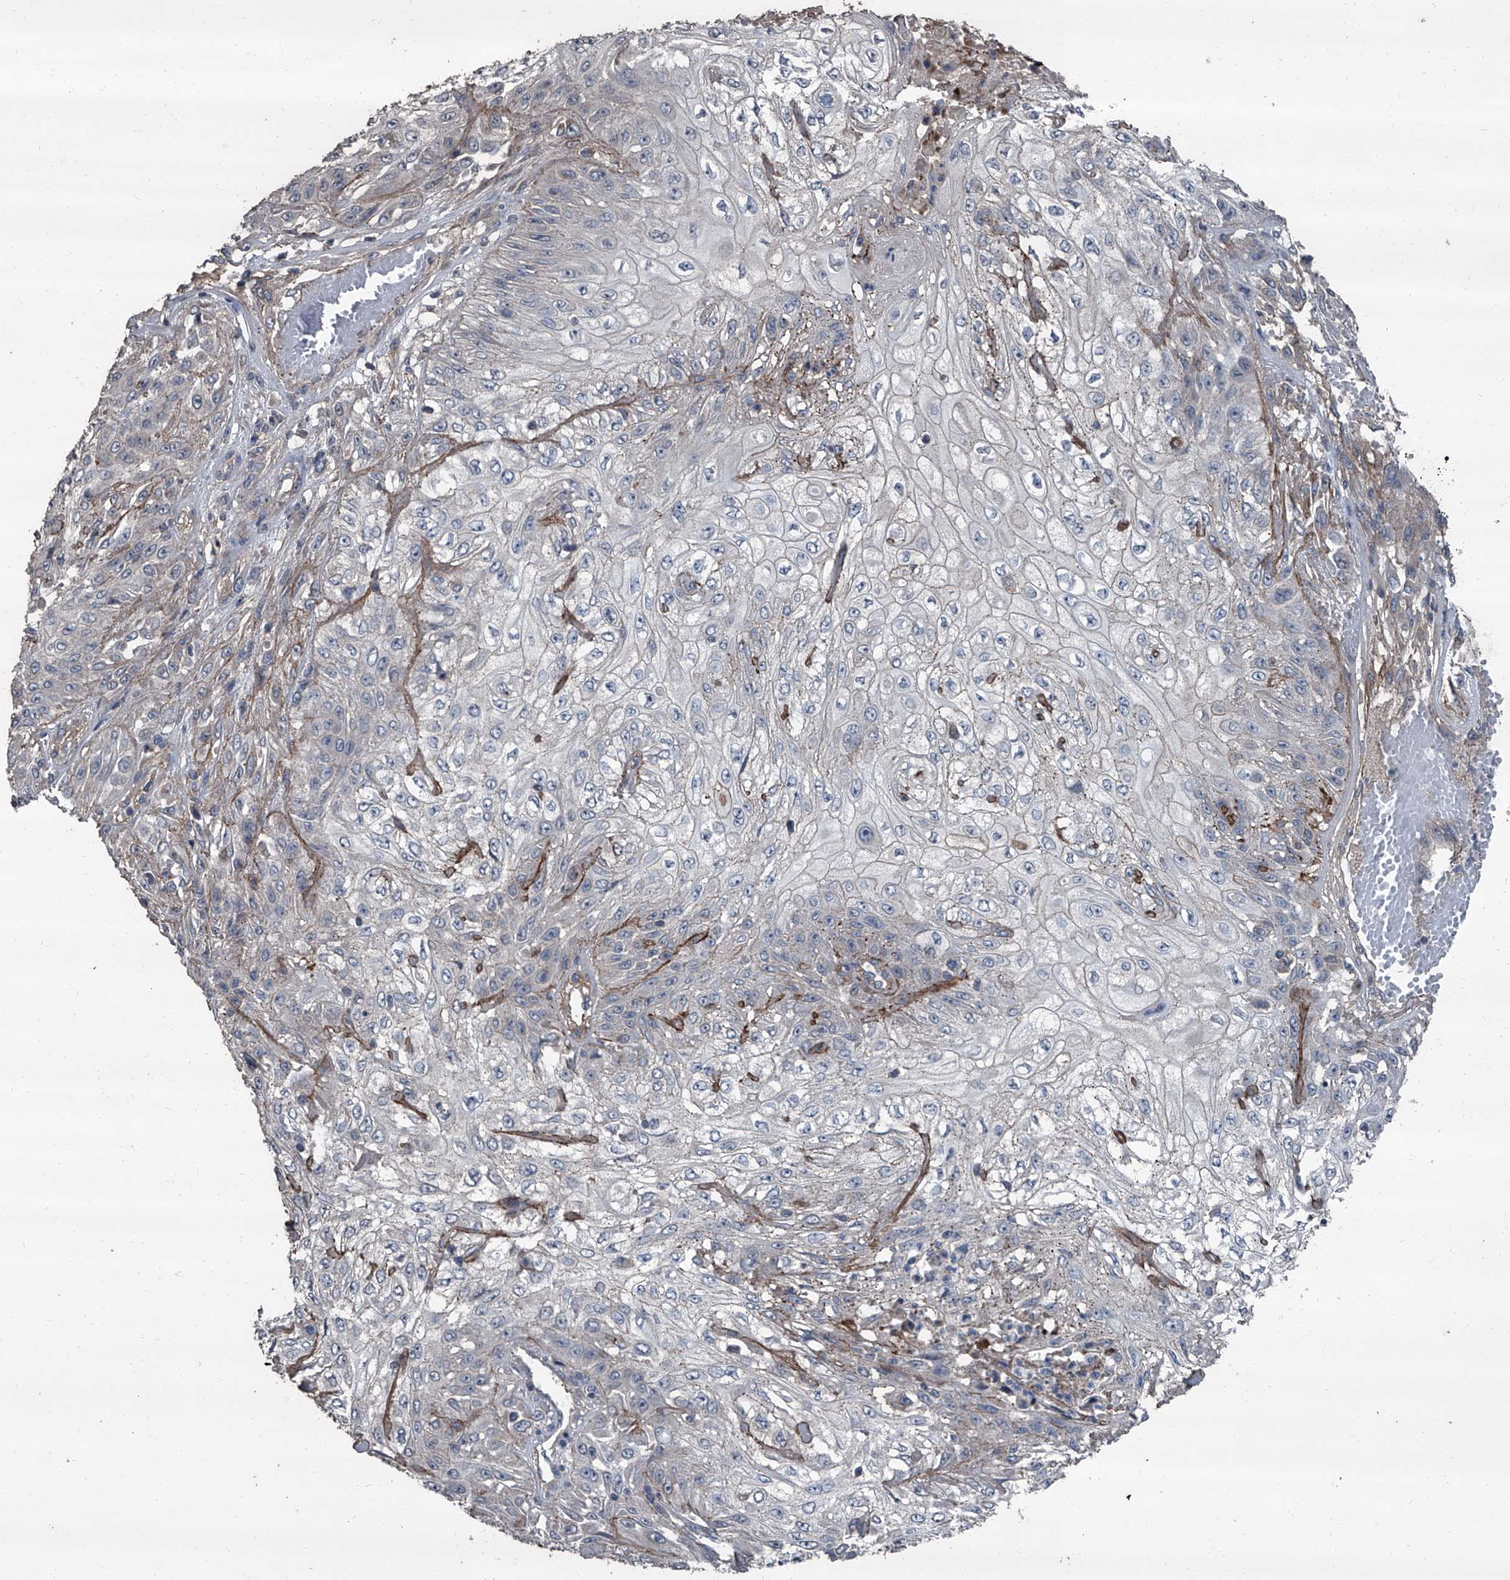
{"staining": {"intensity": "negative", "quantity": "none", "location": "none"}, "tissue": "skin cancer", "cell_type": "Tumor cells", "image_type": "cancer", "snomed": [{"axis": "morphology", "description": "Squamous cell carcinoma, NOS"}, {"axis": "morphology", "description": "Squamous cell carcinoma, metastatic, NOS"}, {"axis": "topography", "description": "Skin"}, {"axis": "topography", "description": "Lymph node"}], "caption": "A micrograph of human metastatic squamous cell carcinoma (skin) is negative for staining in tumor cells. The staining is performed using DAB brown chromogen with nuclei counter-stained in using hematoxylin.", "gene": "OARD1", "patient": {"sex": "male", "age": 75}}